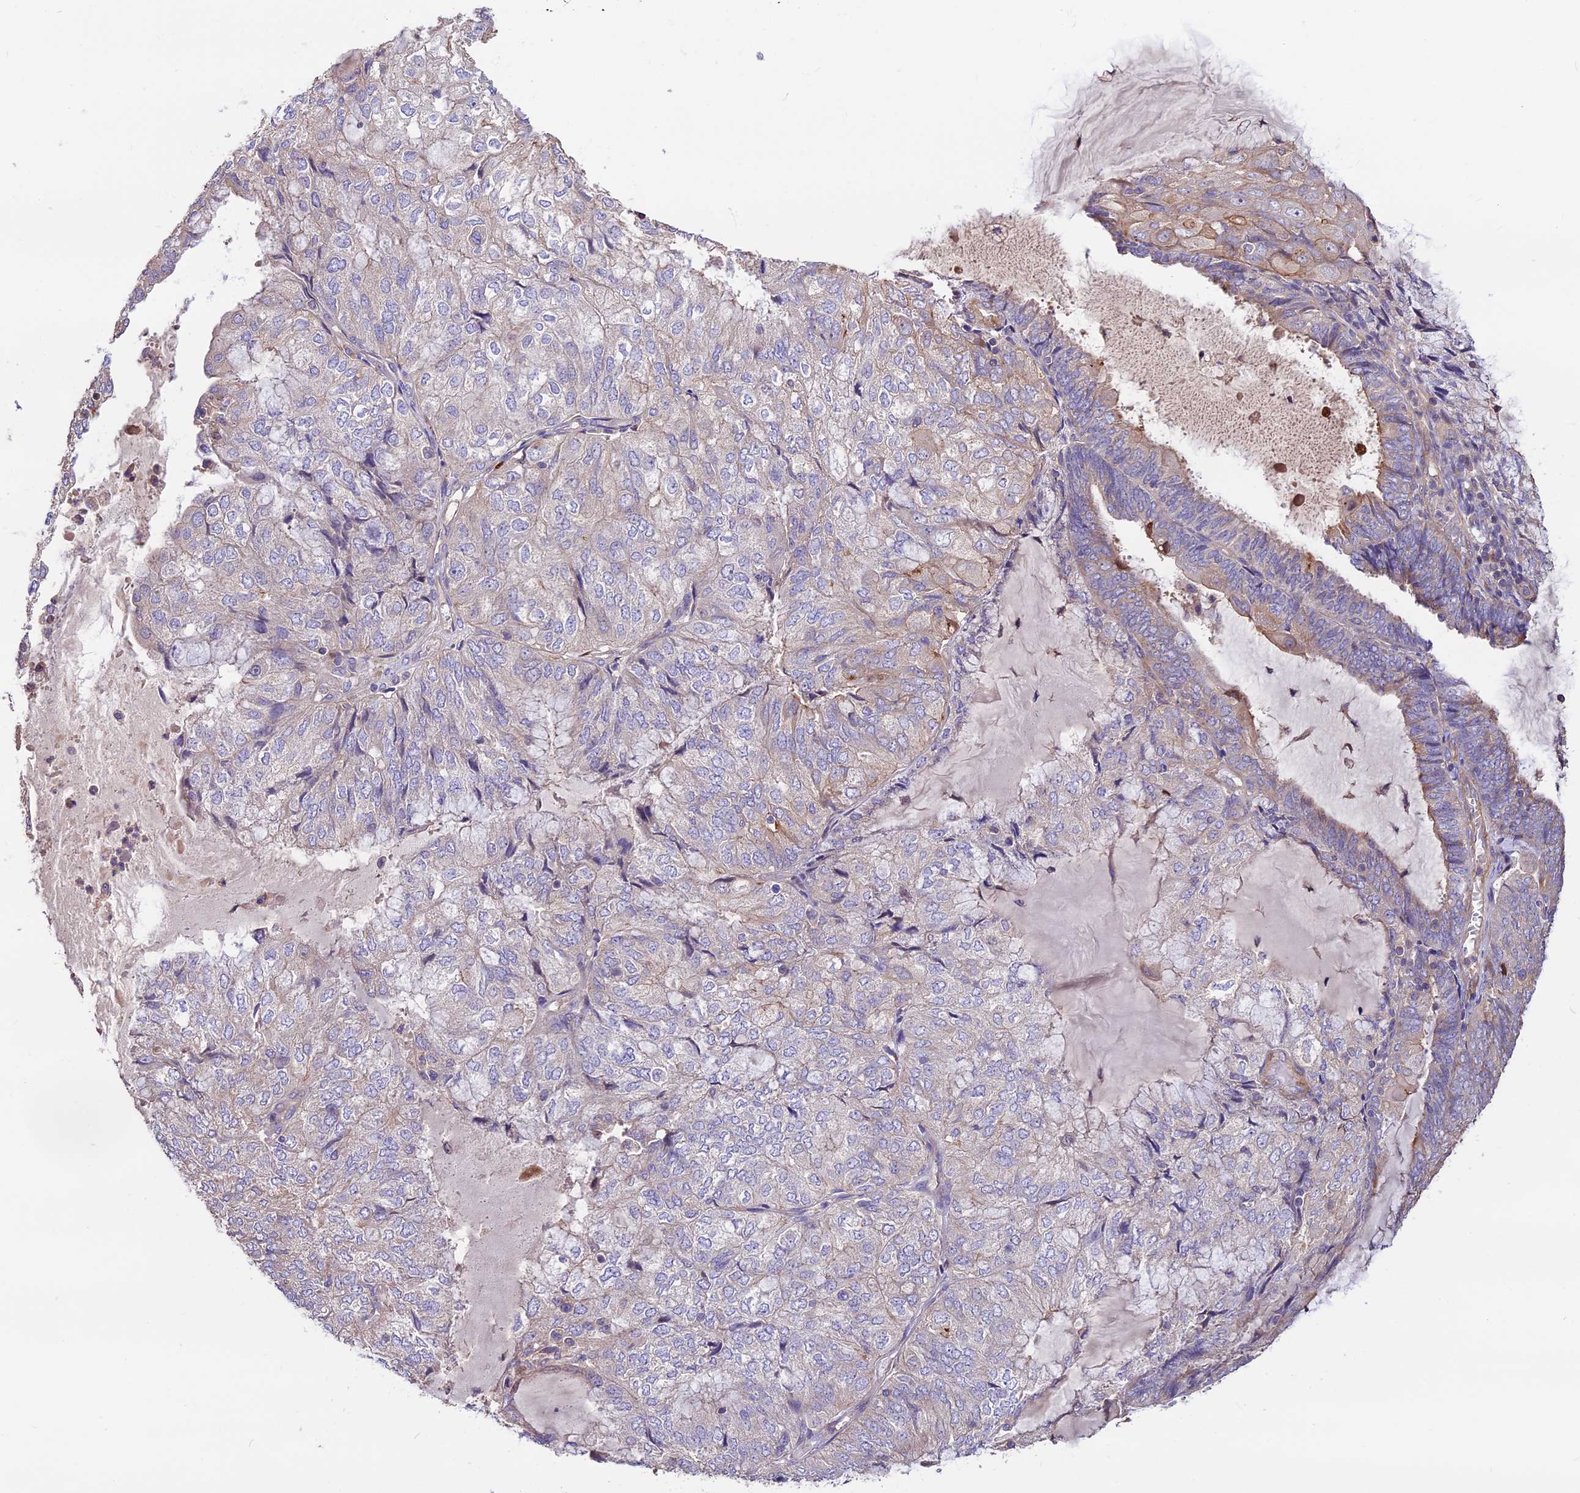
{"staining": {"intensity": "moderate", "quantity": "25%-75%", "location": "cytoplasmic/membranous"}, "tissue": "endometrial cancer", "cell_type": "Tumor cells", "image_type": "cancer", "snomed": [{"axis": "morphology", "description": "Adenocarcinoma, NOS"}, {"axis": "topography", "description": "Endometrium"}], "caption": "Tumor cells reveal moderate cytoplasmic/membranous expression in about 25%-75% of cells in endometrial cancer. Nuclei are stained in blue.", "gene": "ANO3", "patient": {"sex": "female", "age": 81}}